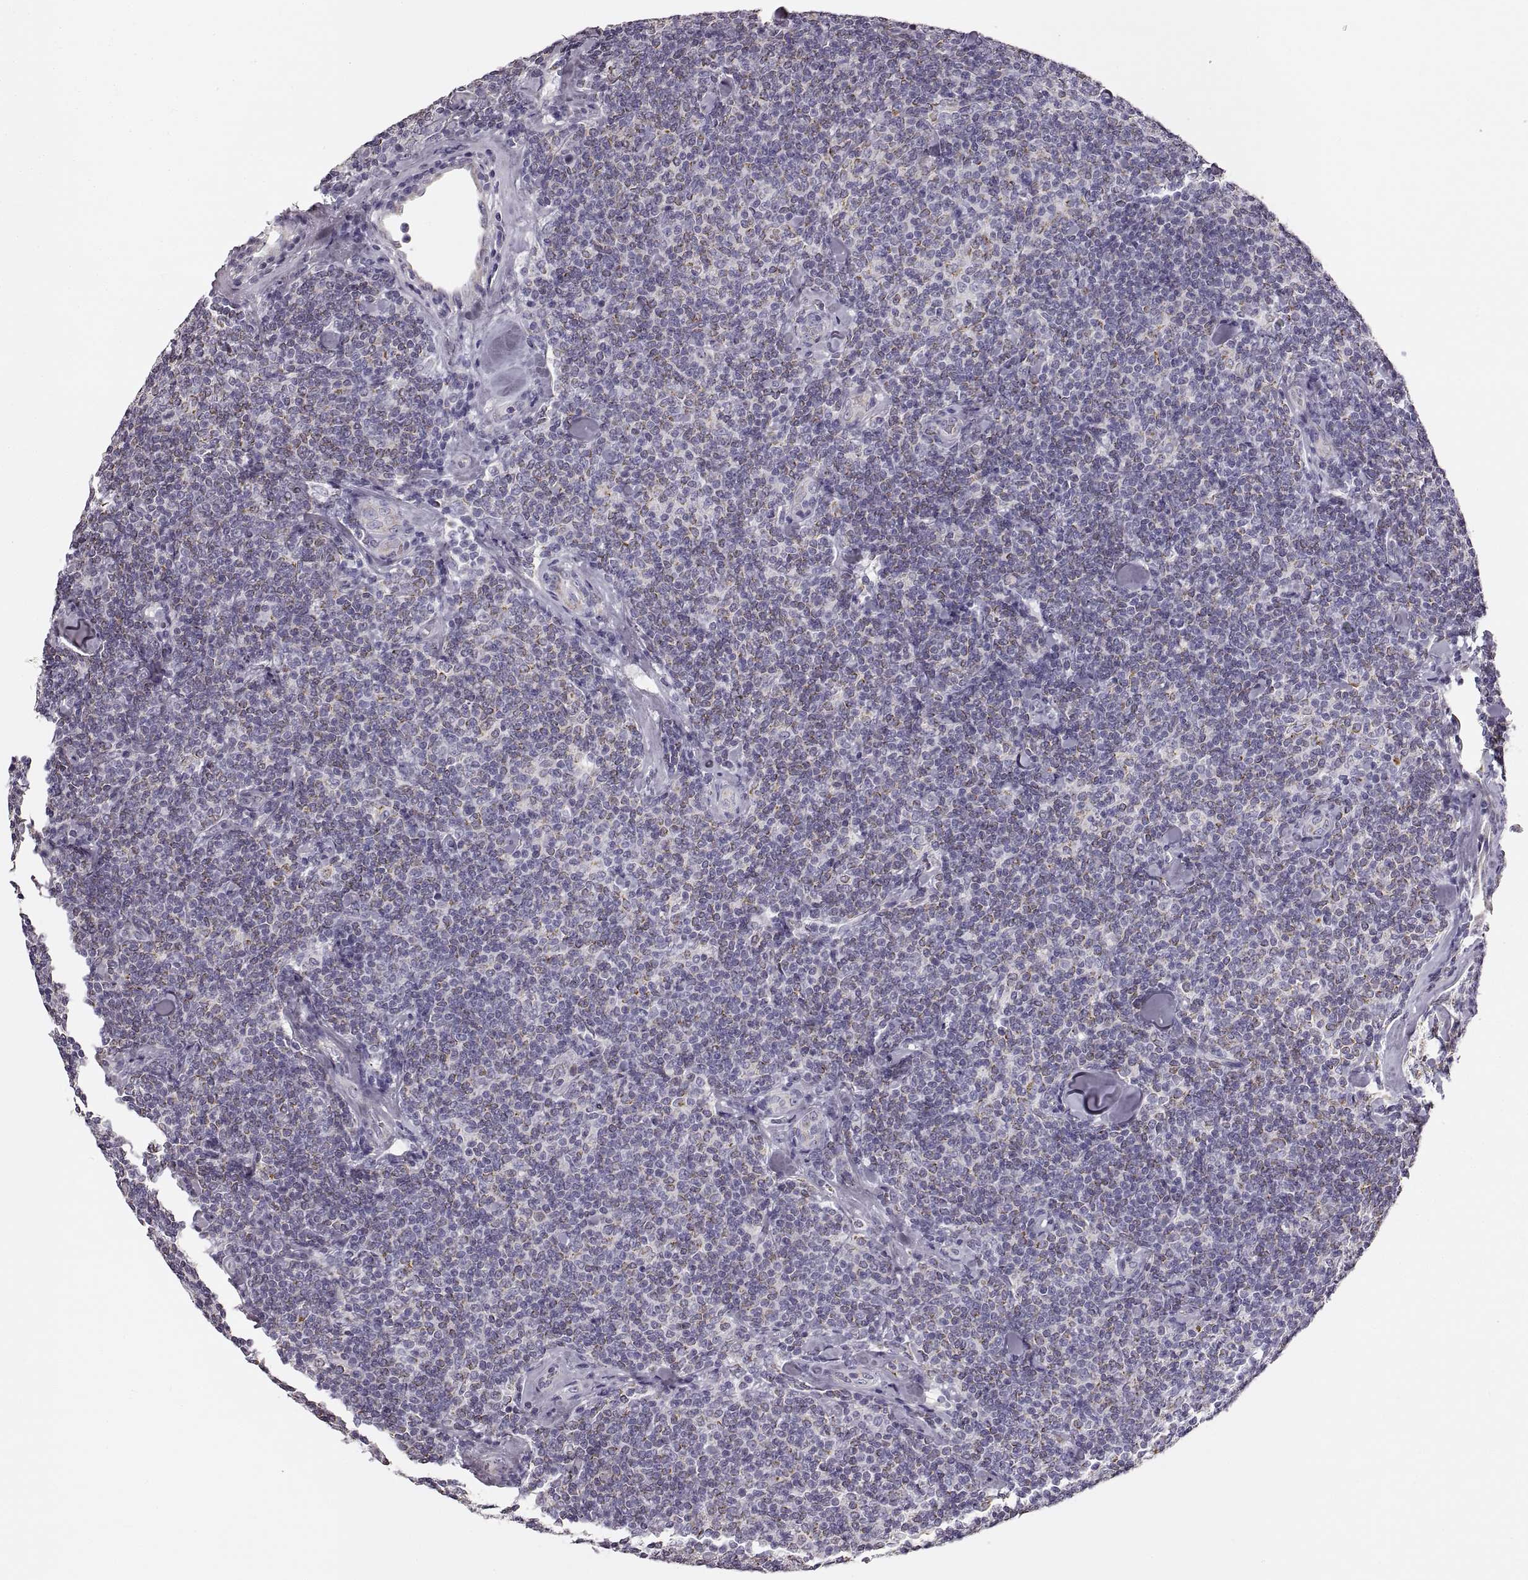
{"staining": {"intensity": "negative", "quantity": "none", "location": "none"}, "tissue": "lymphoma", "cell_type": "Tumor cells", "image_type": "cancer", "snomed": [{"axis": "morphology", "description": "Malignant lymphoma, non-Hodgkin's type, Low grade"}, {"axis": "topography", "description": "Lymph node"}], "caption": "Image shows no significant protein staining in tumor cells of lymphoma.", "gene": "RDH13", "patient": {"sex": "female", "age": 56}}